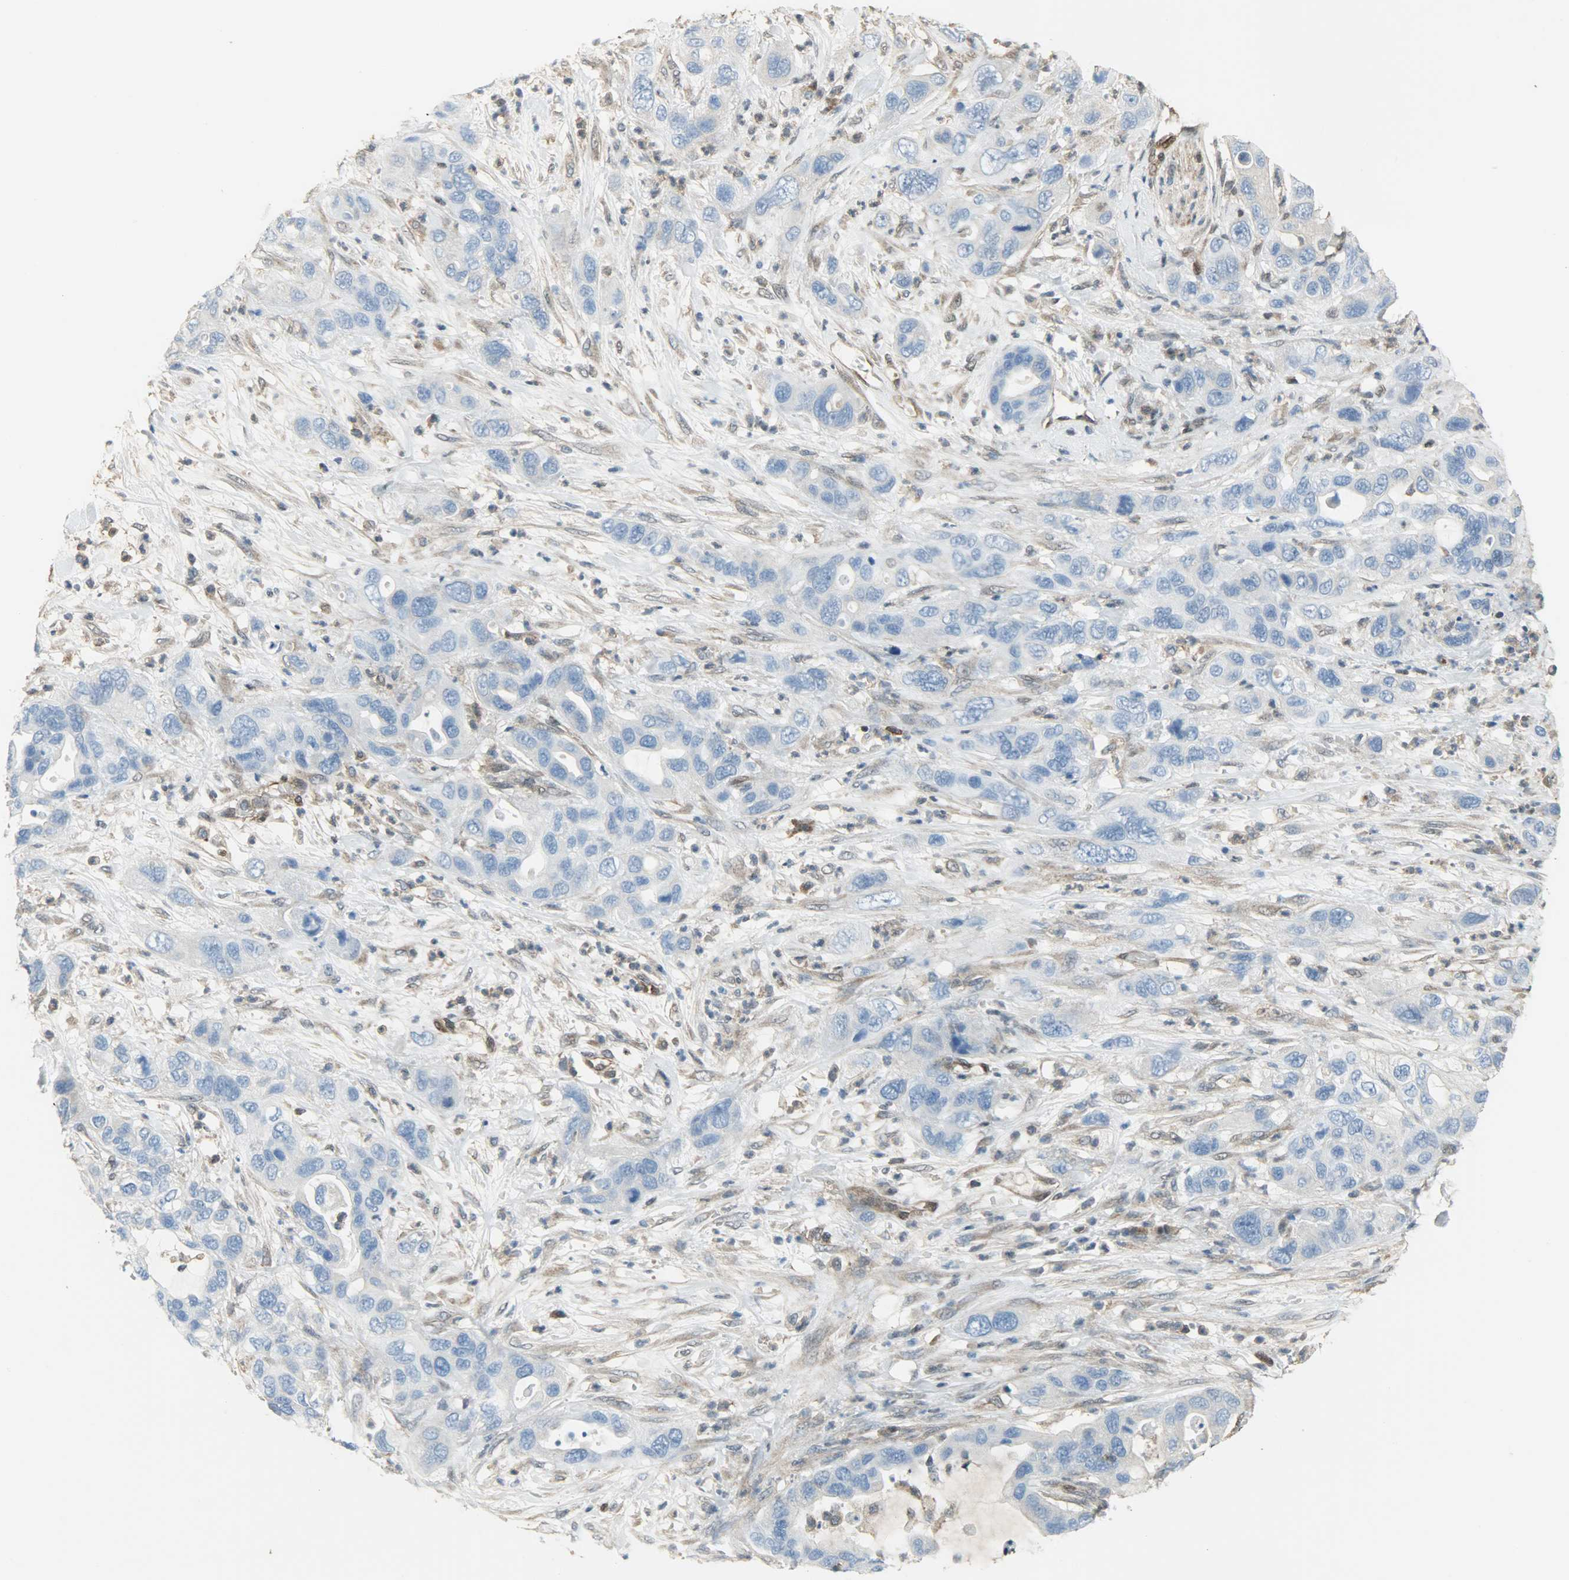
{"staining": {"intensity": "negative", "quantity": "none", "location": "none"}, "tissue": "pancreatic cancer", "cell_type": "Tumor cells", "image_type": "cancer", "snomed": [{"axis": "morphology", "description": "Adenocarcinoma, NOS"}, {"axis": "topography", "description": "Pancreas"}], "caption": "IHC photomicrograph of human pancreatic adenocarcinoma stained for a protein (brown), which shows no expression in tumor cells. (Stains: DAB IHC with hematoxylin counter stain, Microscopy: brightfield microscopy at high magnification).", "gene": "LDHB", "patient": {"sex": "female", "age": 71}}